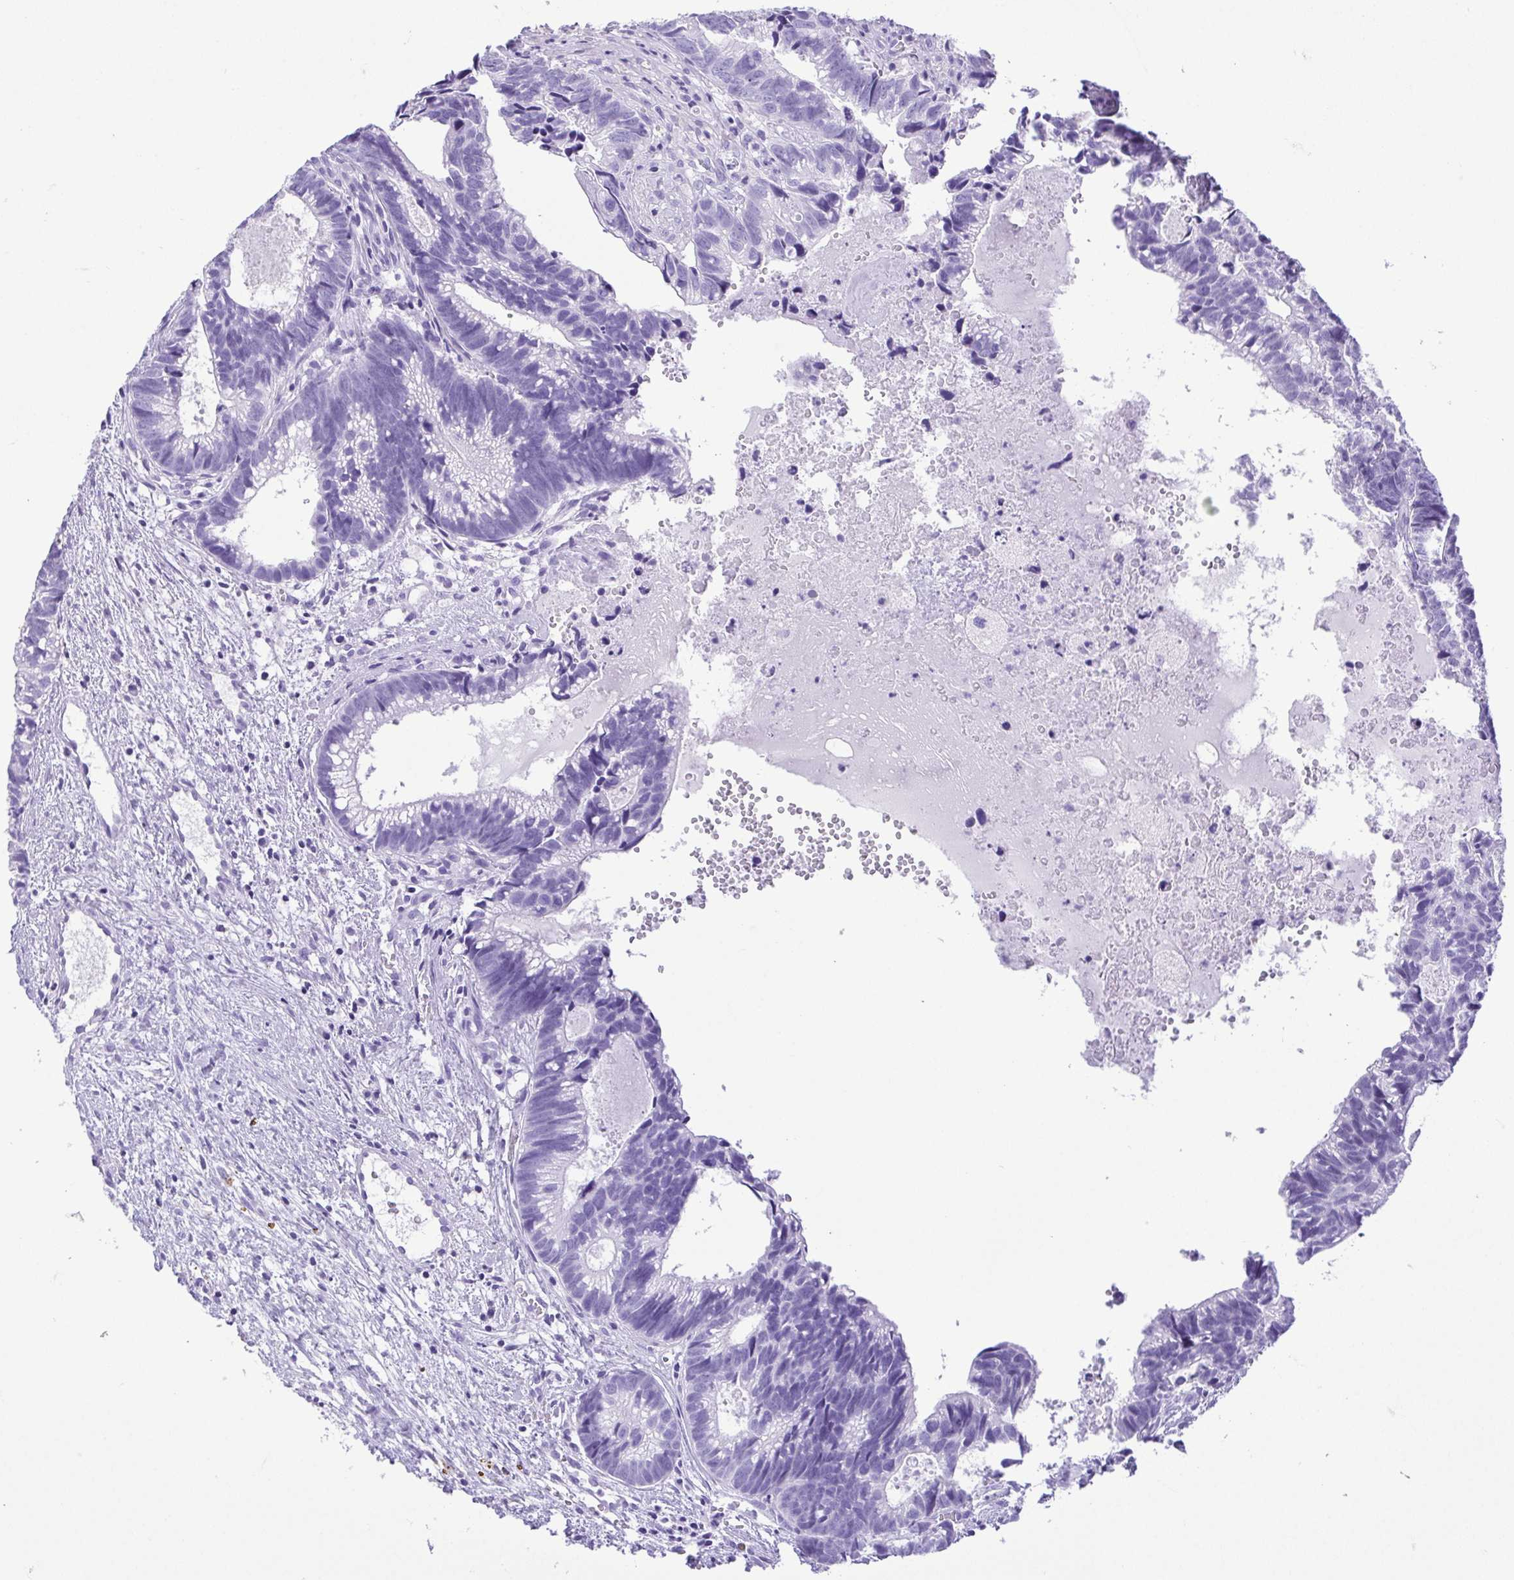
{"staining": {"intensity": "negative", "quantity": "none", "location": "none"}, "tissue": "head and neck cancer", "cell_type": "Tumor cells", "image_type": "cancer", "snomed": [{"axis": "morphology", "description": "Adenocarcinoma, NOS"}, {"axis": "topography", "description": "Head-Neck"}], "caption": "The immunohistochemistry micrograph has no significant expression in tumor cells of adenocarcinoma (head and neck) tissue. (Stains: DAB (3,3'-diaminobenzidine) immunohistochemistry (IHC) with hematoxylin counter stain, Microscopy: brightfield microscopy at high magnification).", "gene": "CDSN", "patient": {"sex": "male", "age": 62}}